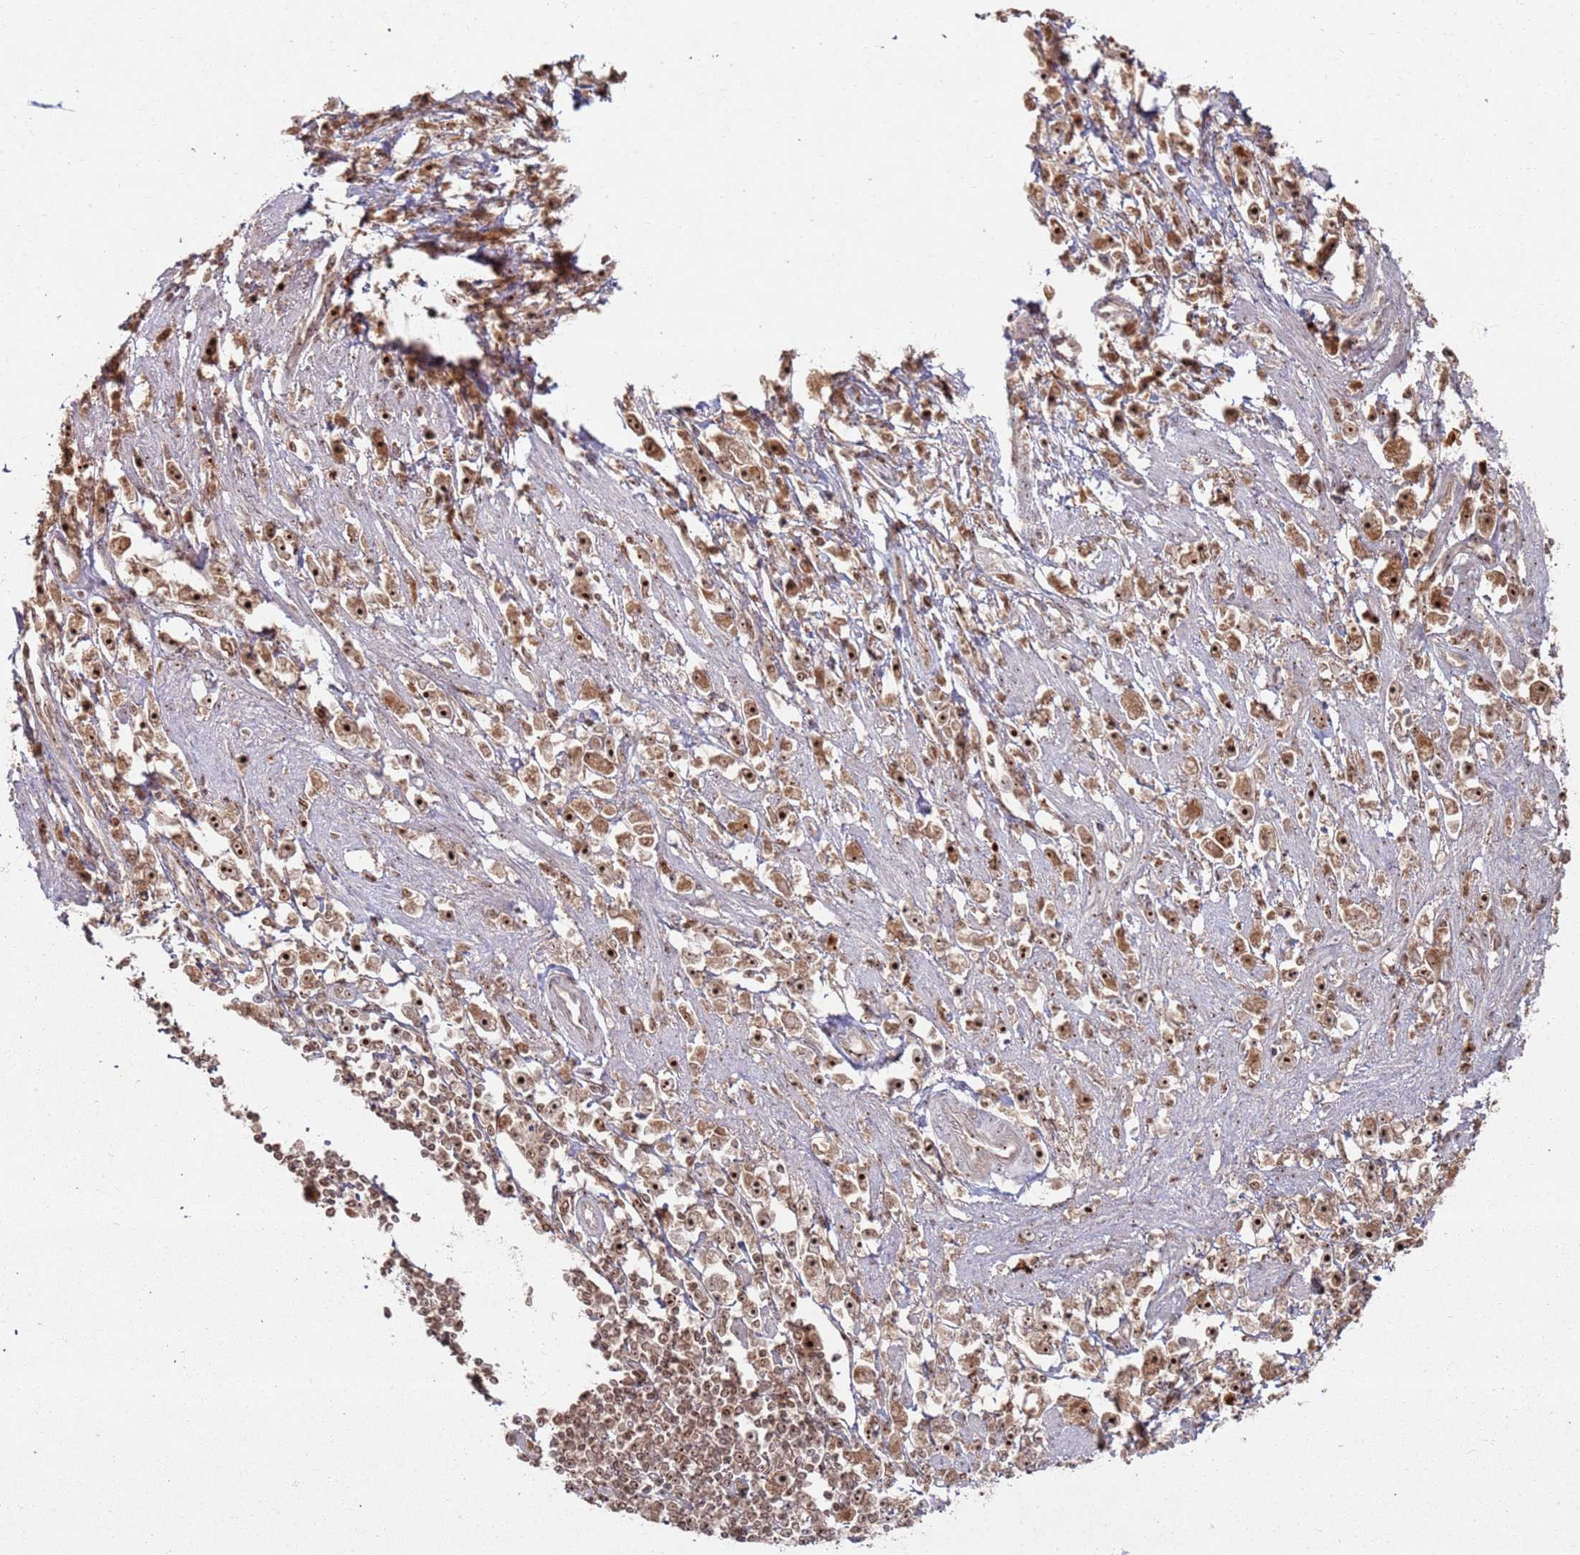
{"staining": {"intensity": "strong", "quantity": ">75%", "location": "cytoplasmic/membranous,nuclear"}, "tissue": "stomach cancer", "cell_type": "Tumor cells", "image_type": "cancer", "snomed": [{"axis": "morphology", "description": "Adenocarcinoma, NOS"}, {"axis": "topography", "description": "Stomach"}], "caption": "IHC (DAB) staining of human adenocarcinoma (stomach) reveals strong cytoplasmic/membranous and nuclear protein staining in about >75% of tumor cells. (IHC, brightfield microscopy, high magnification).", "gene": "UTP11", "patient": {"sex": "female", "age": 59}}